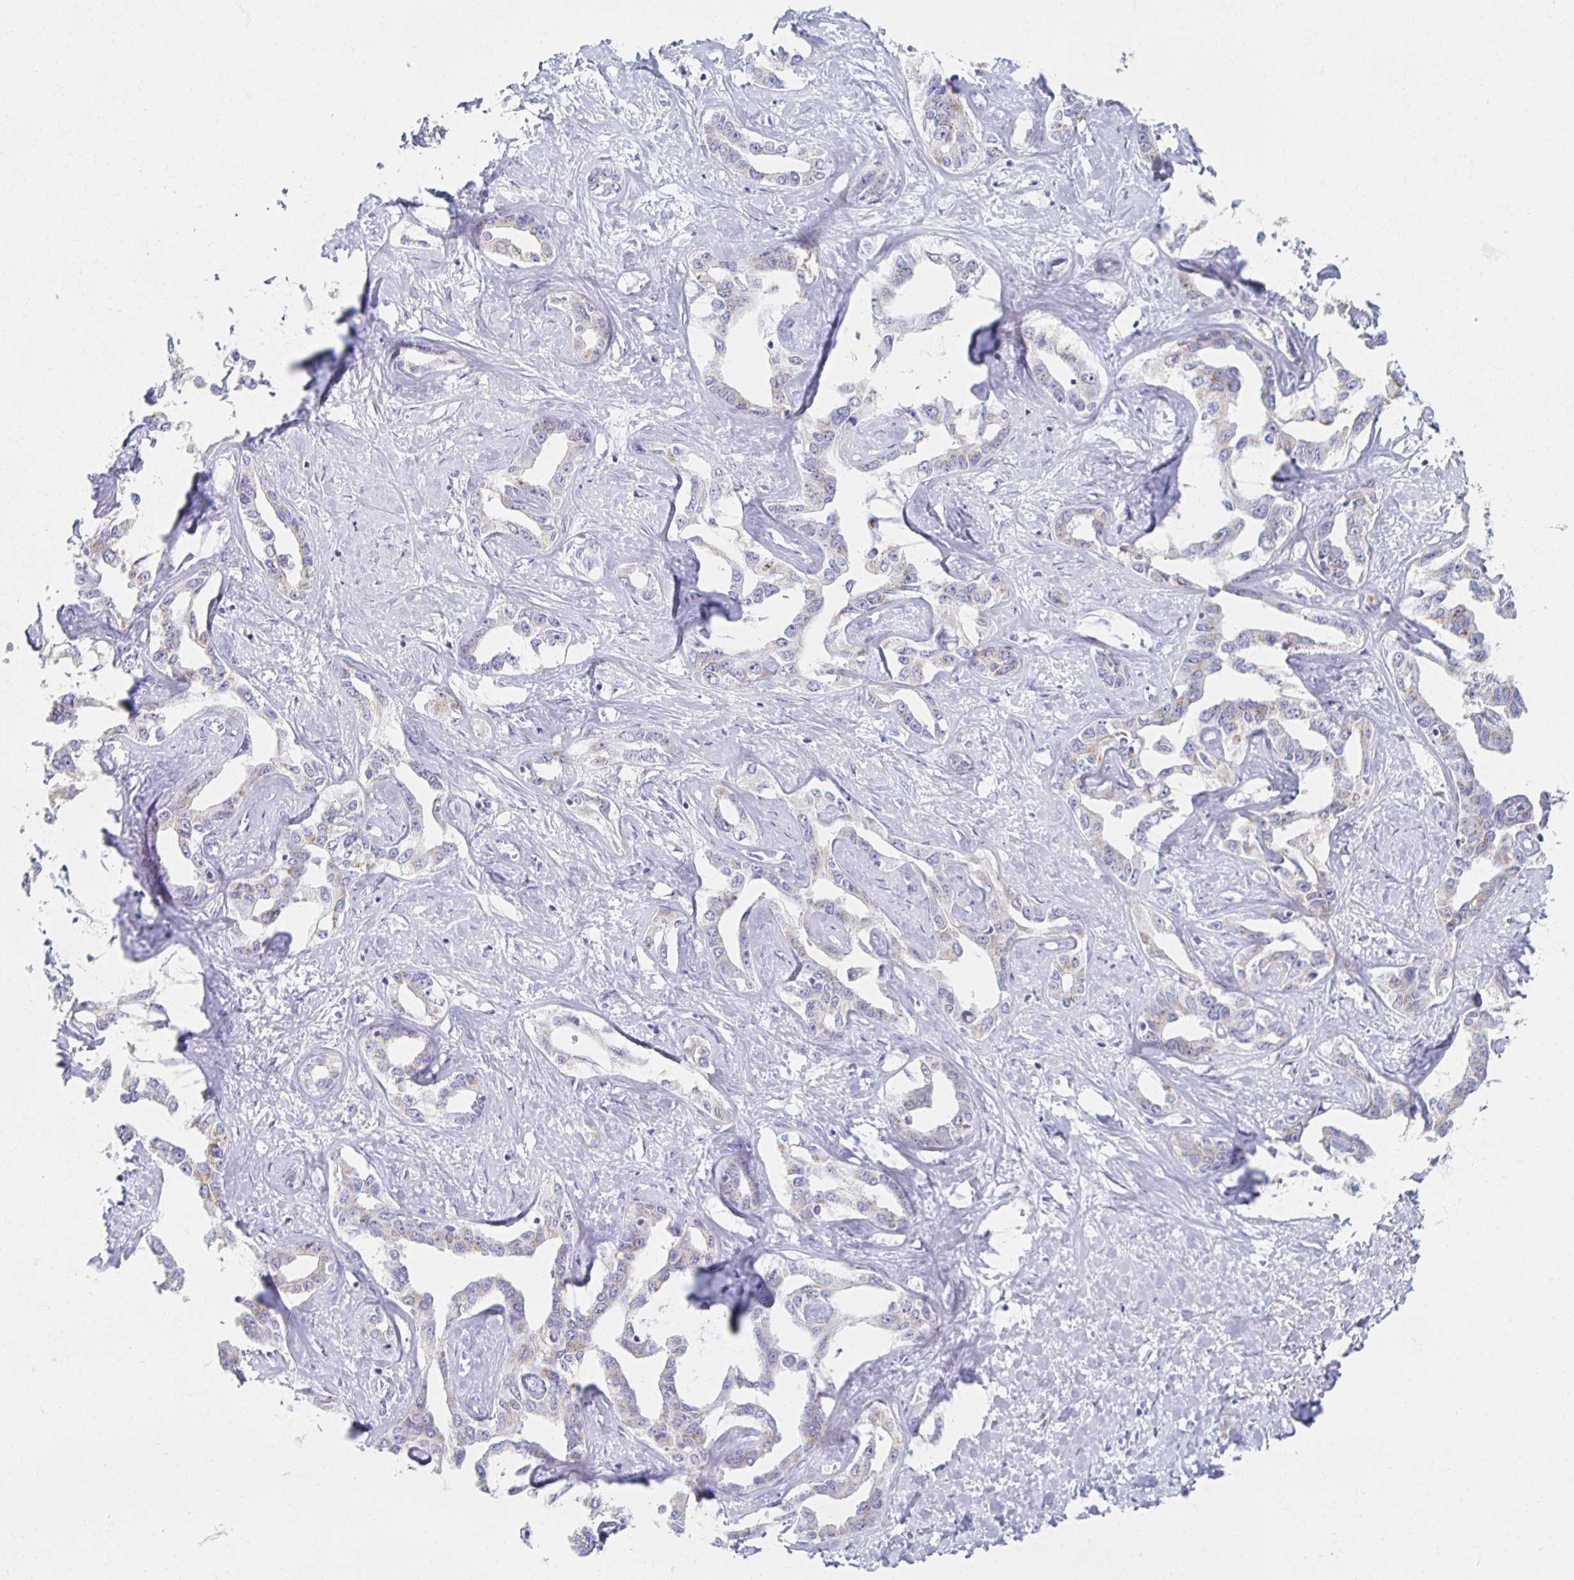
{"staining": {"intensity": "weak", "quantity": "25%-75%", "location": "cytoplasmic/membranous"}, "tissue": "liver cancer", "cell_type": "Tumor cells", "image_type": "cancer", "snomed": [{"axis": "morphology", "description": "Cholangiocarcinoma"}, {"axis": "topography", "description": "Liver"}], "caption": "Protein staining of liver cholangiocarcinoma tissue demonstrates weak cytoplasmic/membranous expression in about 25%-75% of tumor cells. Nuclei are stained in blue.", "gene": "TEX44", "patient": {"sex": "male", "age": 59}}